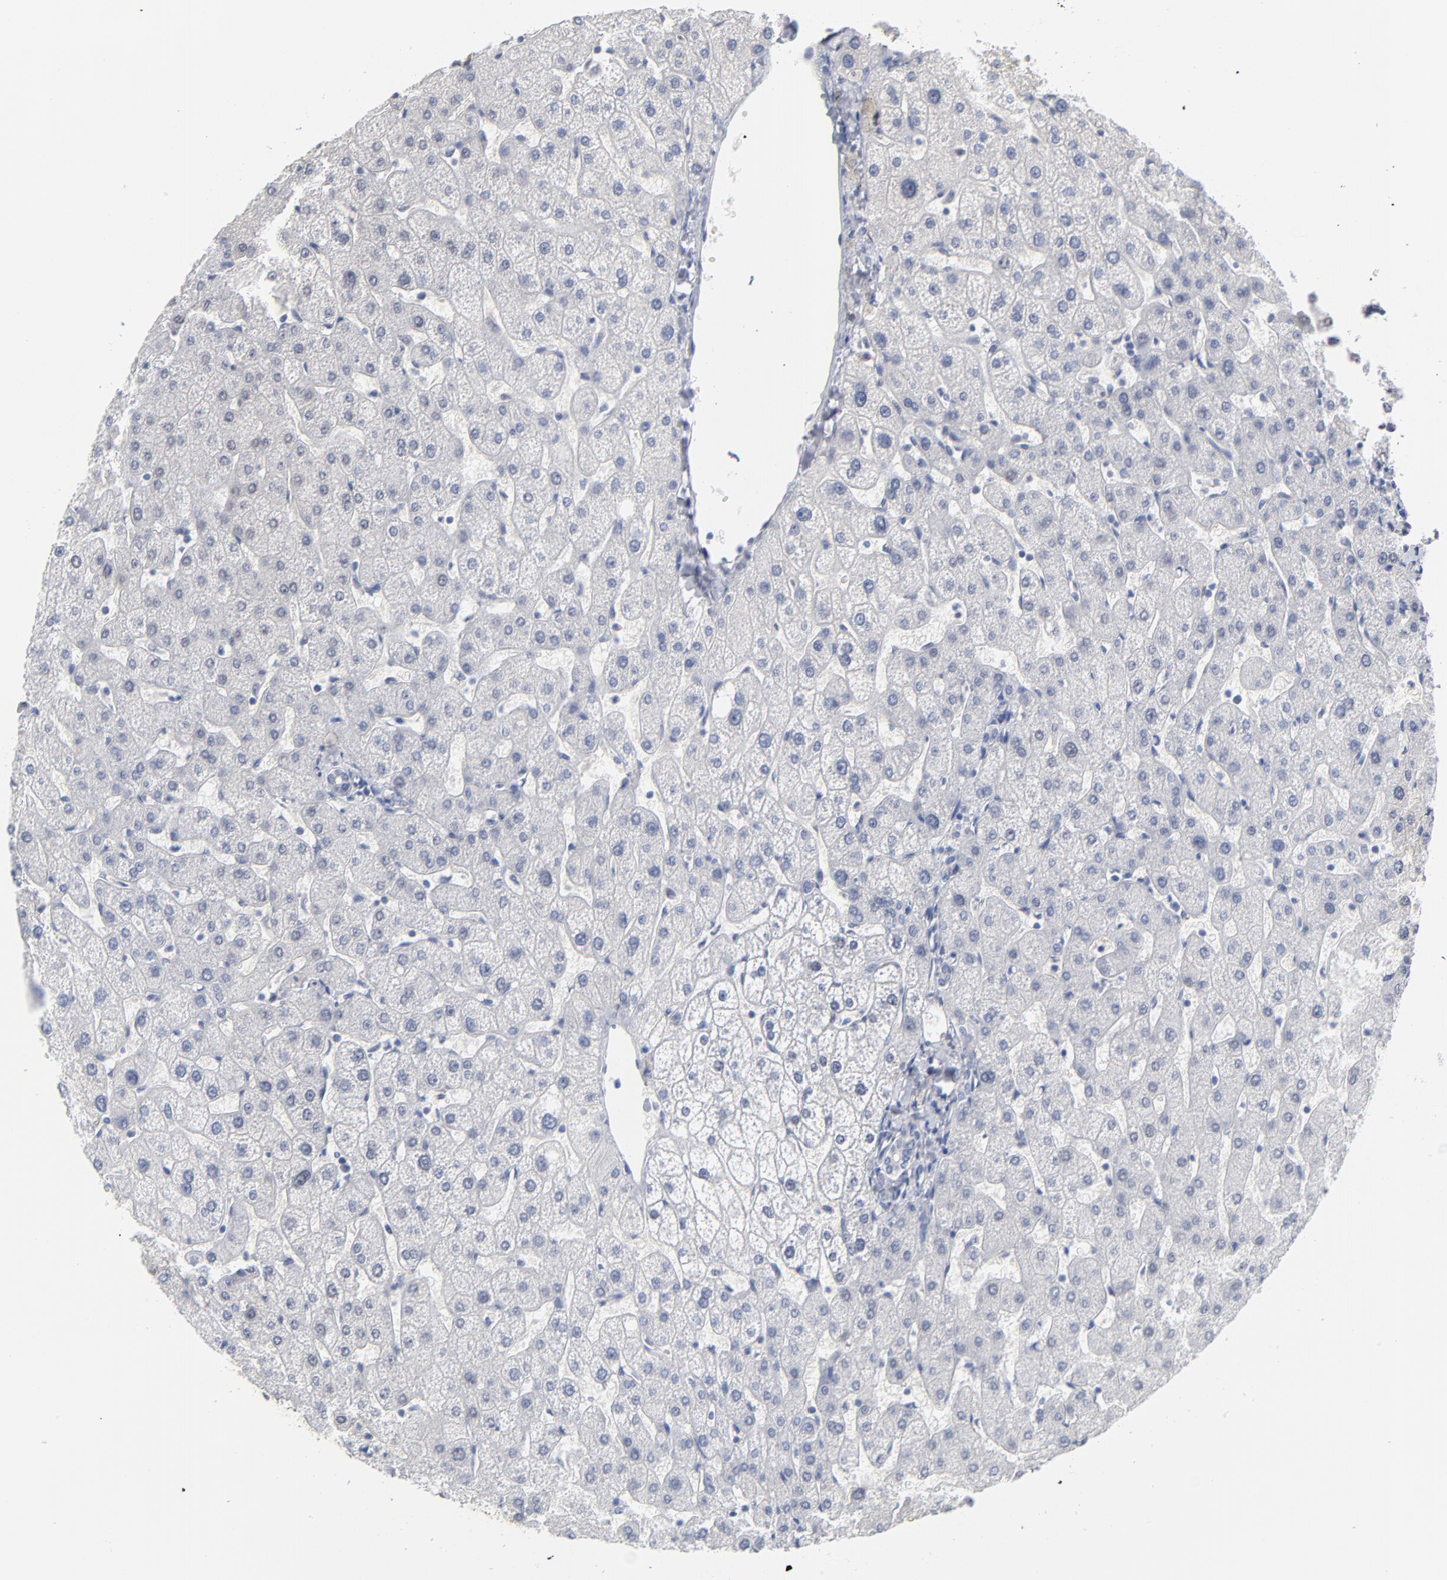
{"staining": {"intensity": "negative", "quantity": "none", "location": "none"}, "tissue": "liver", "cell_type": "Cholangiocytes", "image_type": "normal", "snomed": [{"axis": "morphology", "description": "Normal tissue, NOS"}, {"axis": "topography", "description": "Liver"}], "caption": "Immunohistochemistry of normal liver reveals no positivity in cholangiocytes. (DAB (3,3'-diaminobenzidine) IHC visualized using brightfield microscopy, high magnification).", "gene": "DNAL4", "patient": {"sex": "male", "age": 67}}